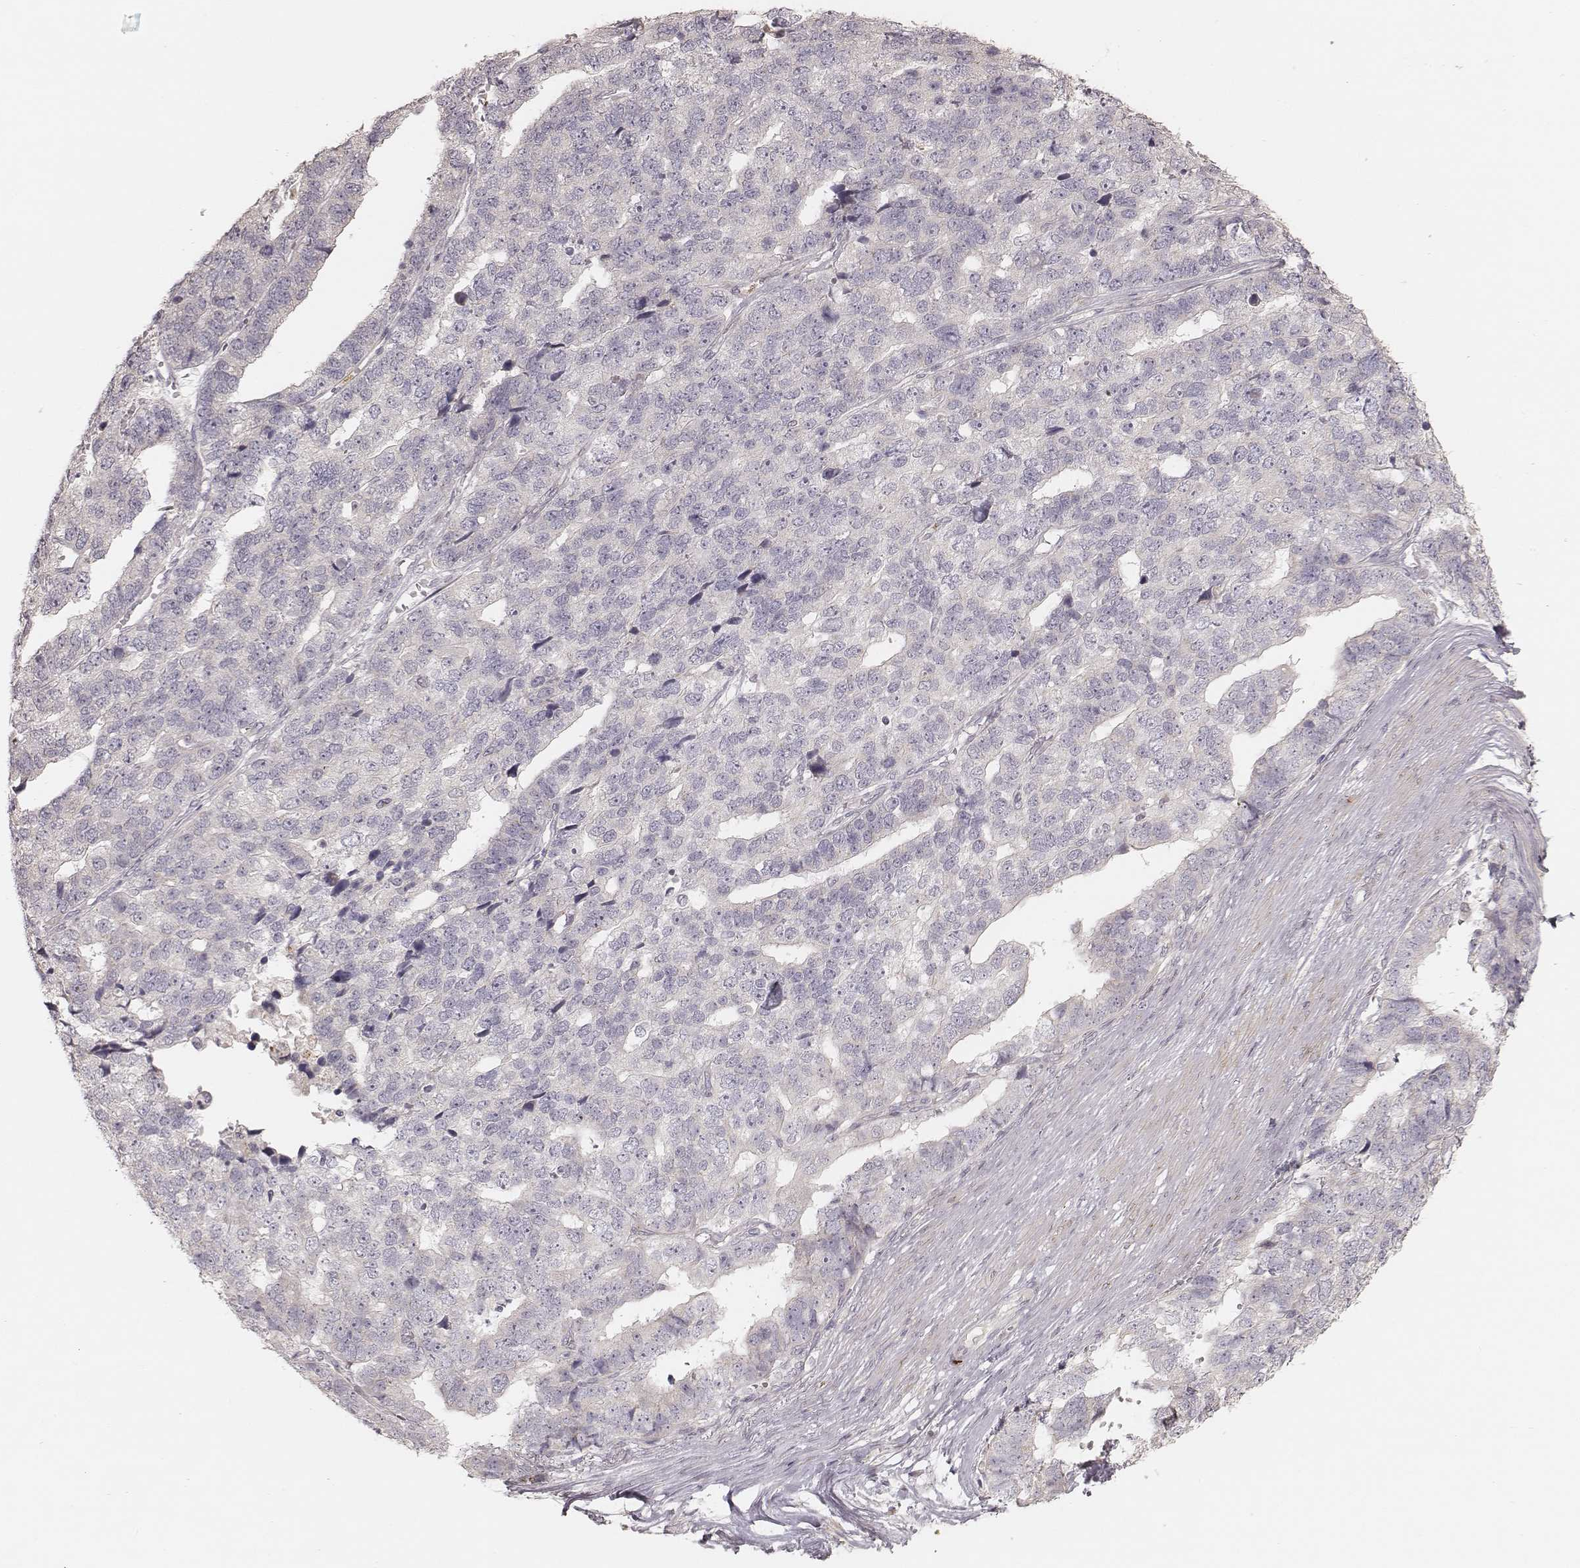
{"staining": {"intensity": "negative", "quantity": "none", "location": "none"}, "tissue": "stomach cancer", "cell_type": "Tumor cells", "image_type": "cancer", "snomed": [{"axis": "morphology", "description": "Adenocarcinoma, NOS"}, {"axis": "topography", "description": "Stomach"}], "caption": "An image of human adenocarcinoma (stomach) is negative for staining in tumor cells. The staining is performed using DAB (3,3'-diaminobenzidine) brown chromogen with nuclei counter-stained in using hematoxylin.", "gene": "ABCA7", "patient": {"sex": "male", "age": 69}}